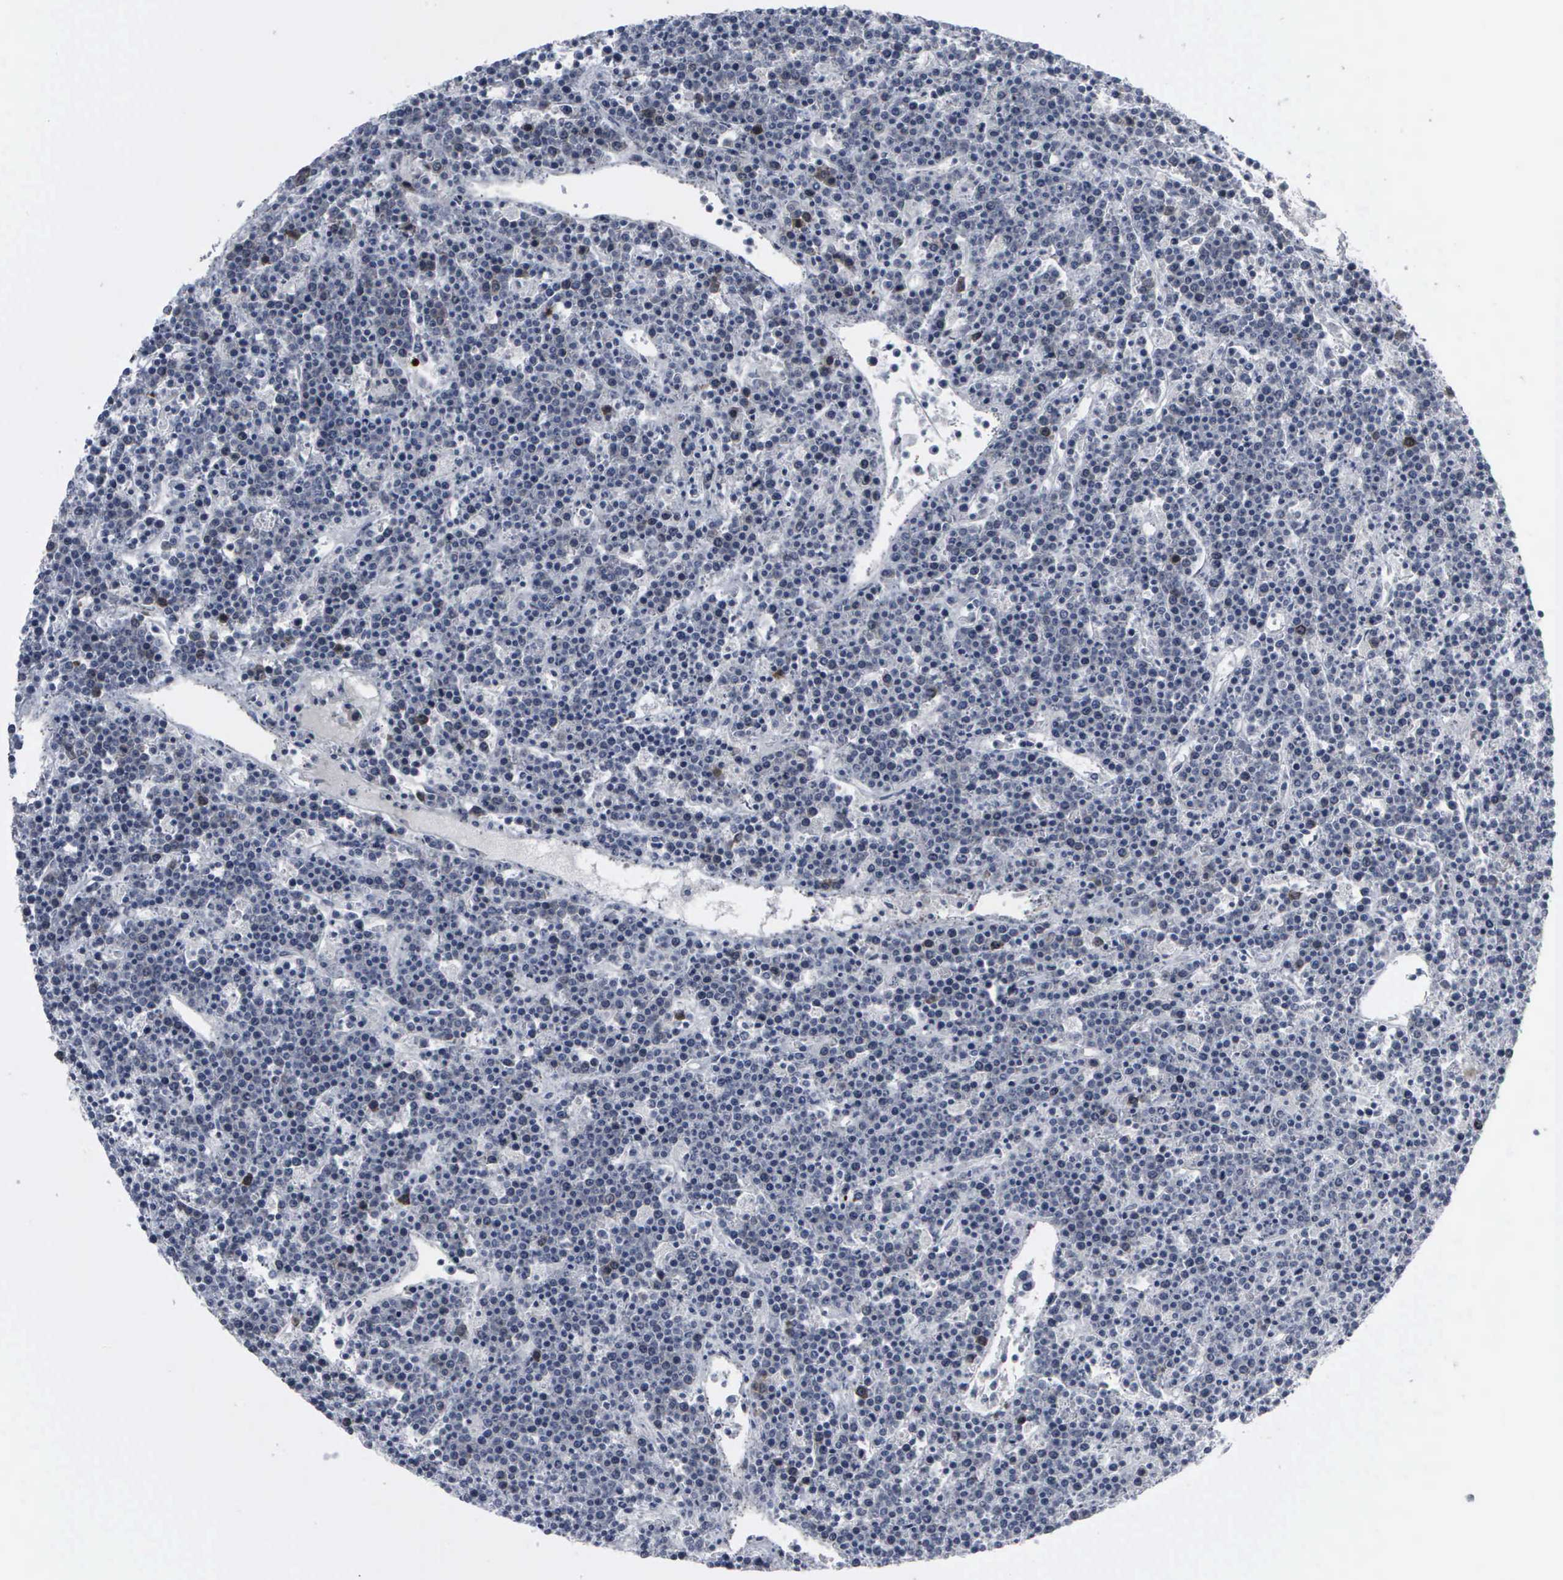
{"staining": {"intensity": "strong", "quantity": "25%-75%", "location": "cytoplasmic/membranous,nuclear"}, "tissue": "lymphoma", "cell_type": "Tumor cells", "image_type": "cancer", "snomed": [{"axis": "morphology", "description": "Malignant lymphoma, non-Hodgkin's type, High grade"}, {"axis": "topography", "description": "Ovary"}], "caption": "Human lymphoma stained for a protein (brown) reveals strong cytoplasmic/membranous and nuclear positive positivity in approximately 25%-75% of tumor cells.", "gene": "CCNB1", "patient": {"sex": "female", "age": 56}}